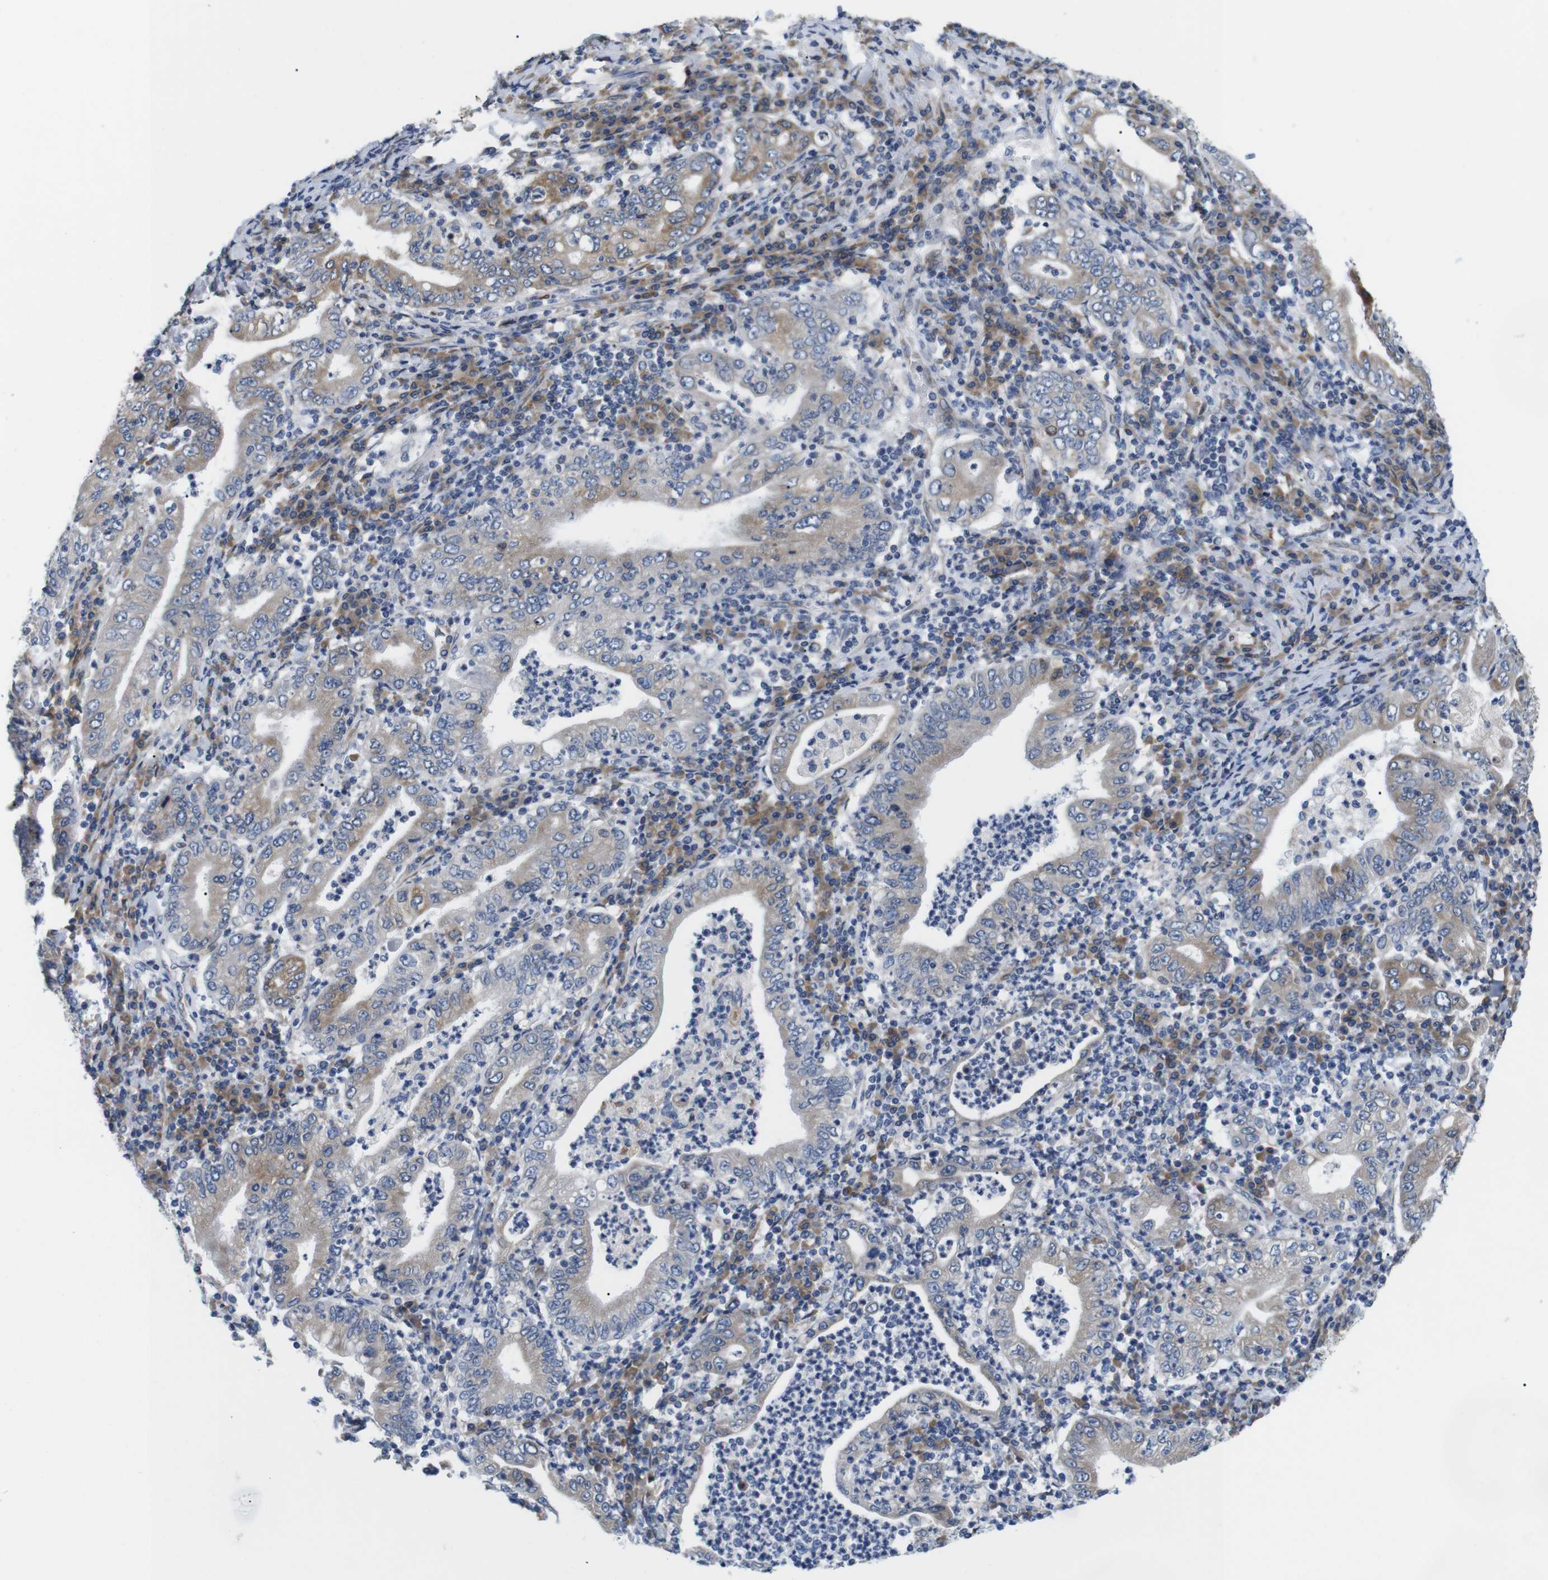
{"staining": {"intensity": "weak", "quantity": "<25%", "location": "cytoplasmic/membranous"}, "tissue": "stomach cancer", "cell_type": "Tumor cells", "image_type": "cancer", "snomed": [{"axis": "morphology", "description": "Normal tissue, NOS"}, {"axis": "morphology", "description": "Adenocarcinoma, NOS"}, {"axis": "topography", "description": "Esophagus"}, {"axis": "topography", "description": "Stomach, upper"}, {"axis": "topography", "description": "Peripheral nerve tissue"}], "caption": "A micrograph of stomach cancer stained for a protein demonstrates no brown staining in tumor cells.", "gene": "HACD3", "patient": {"sex": "male", "age": 62}}